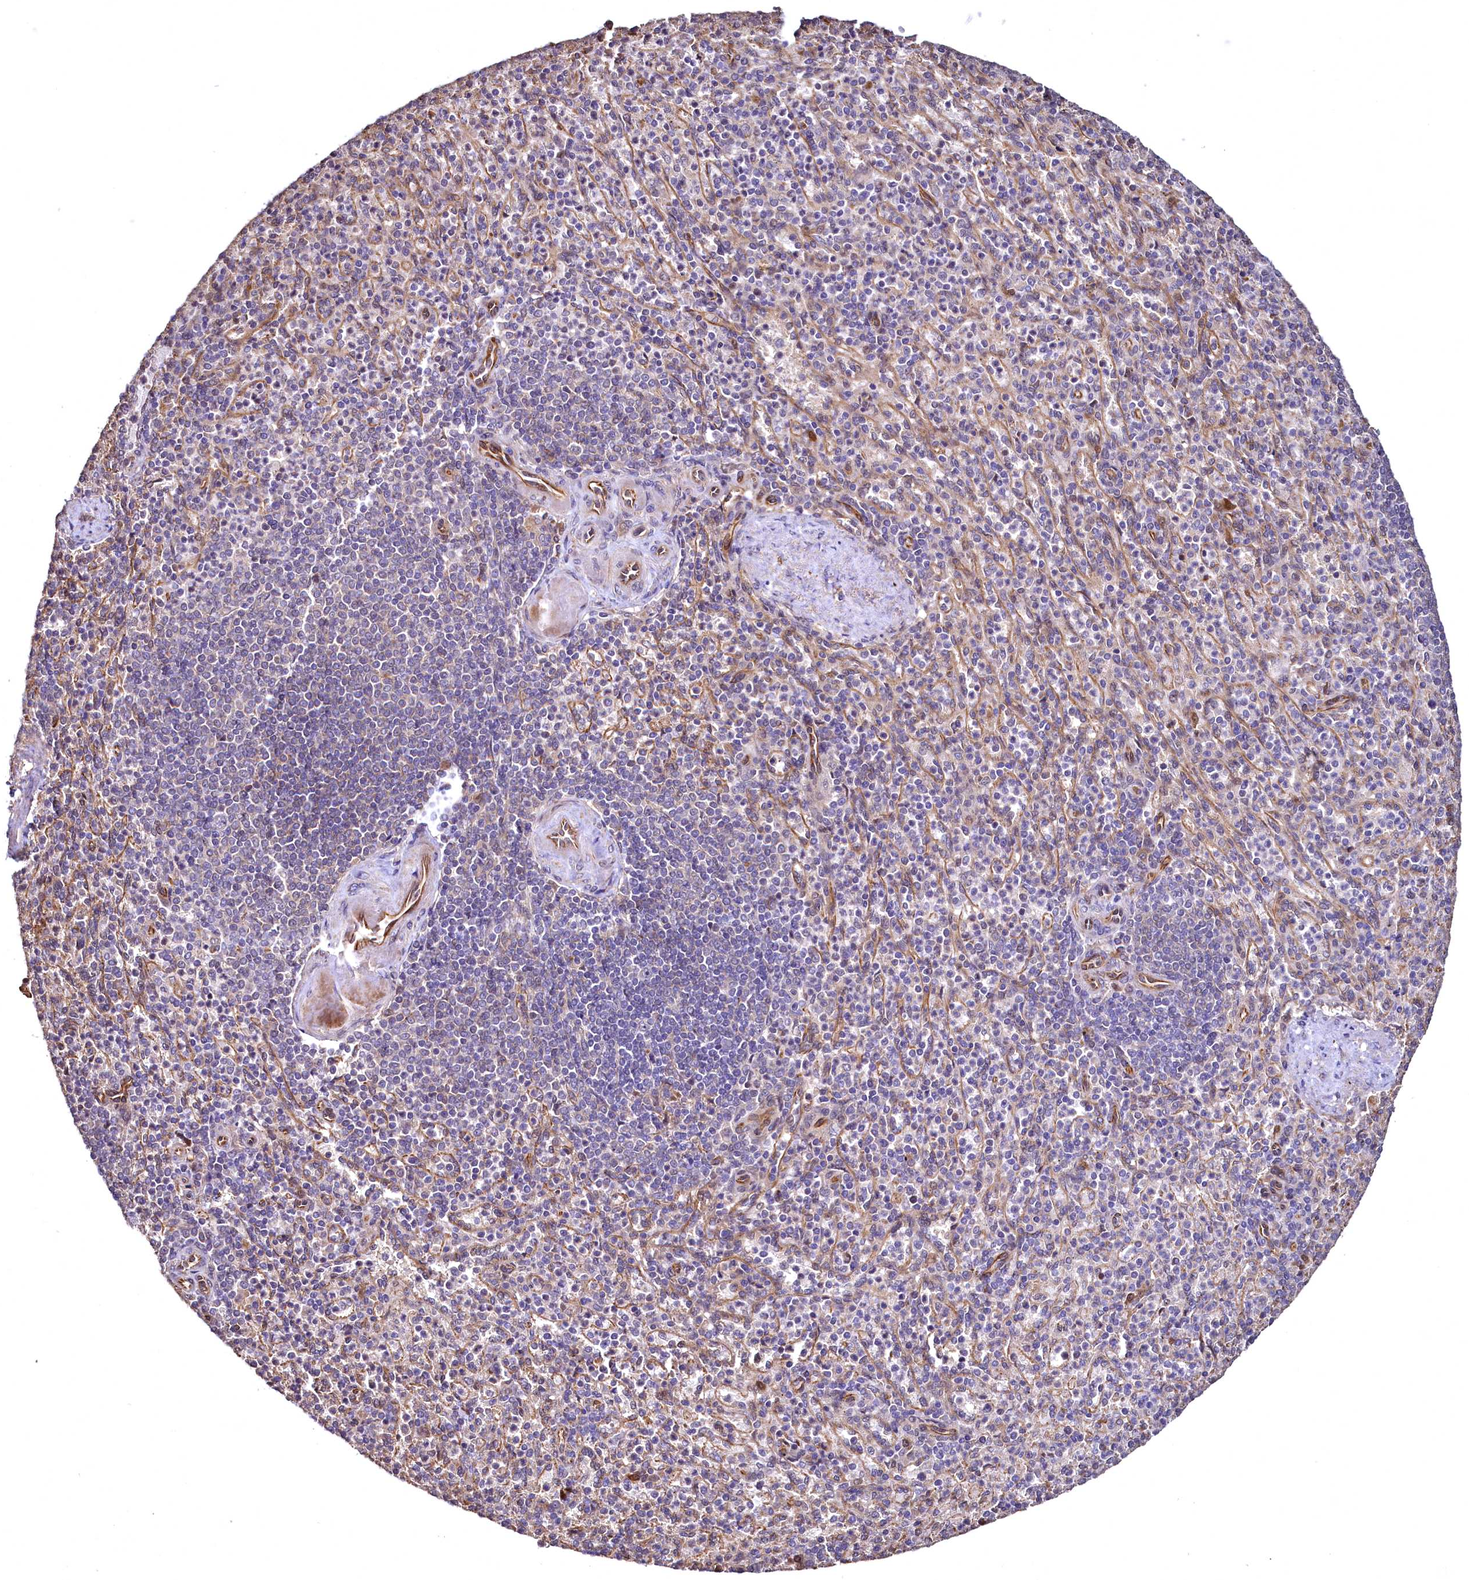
{"staining": {"intensity": "moderate", "quantity": "<25%", "location": "cytoplasmic/membranous"}, "tissue": "spleen", "cell_type": "Cells in red pulp", "image_type": "normal", "snomed": [{"axis": "morphology", "description": "Normal tissue, NOS"}, {"axis": "topography", "description": "Spleen"}], "caption": "Immunohistochemical staining of unremarkable human spleen reveals low levels of moderate cytoplasmic/membranous positivity in approximately <25% of cells in red pulp. Nuclei are stained in blue.", "gene": "TBCEL", "patient": {"sex": "female", "age": 74}}